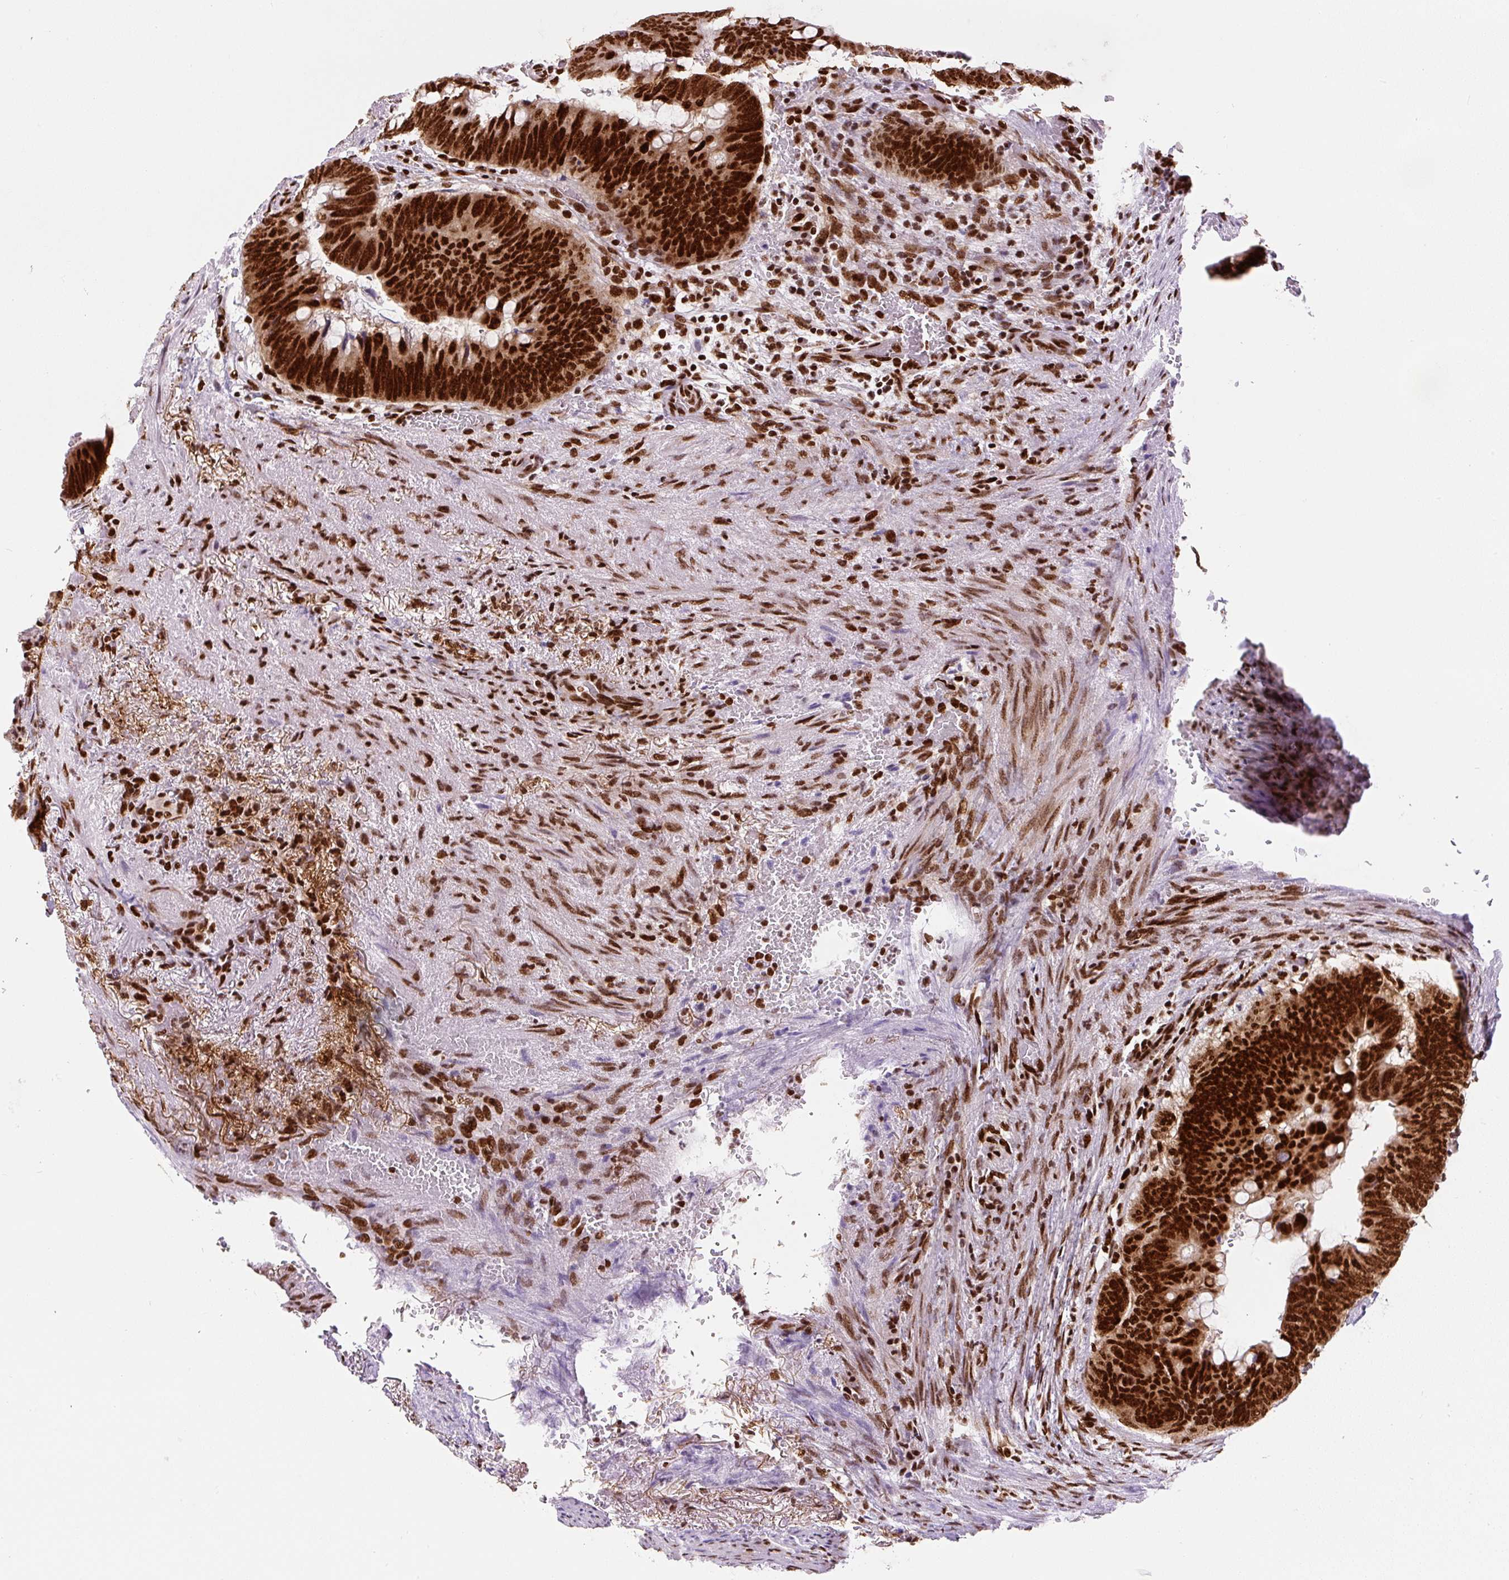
{"staining": {"intensity": "strong", "quantity": ">75%", "location": "nuclear"}, "tissue": "colorectal cancer", "cell_type": "Tumor cells", "image_type": "cancer", "snomed": [{"axis": "morphology", "description": "Normal tissue, NOS"}, {"axis": "morphology", "description": "Adenocarcinoma, NOS"}, {"axis": "topography", "description": "Rectum"}, {"axis": "topography", "description": "Peripheral nerve tissue"}], "caption": "Strong nuclear expression is identified in about >75% of tumor cells in colorectal cancer.", "gene": "FUS", "patient": {"sex": "male", "age": 92}}